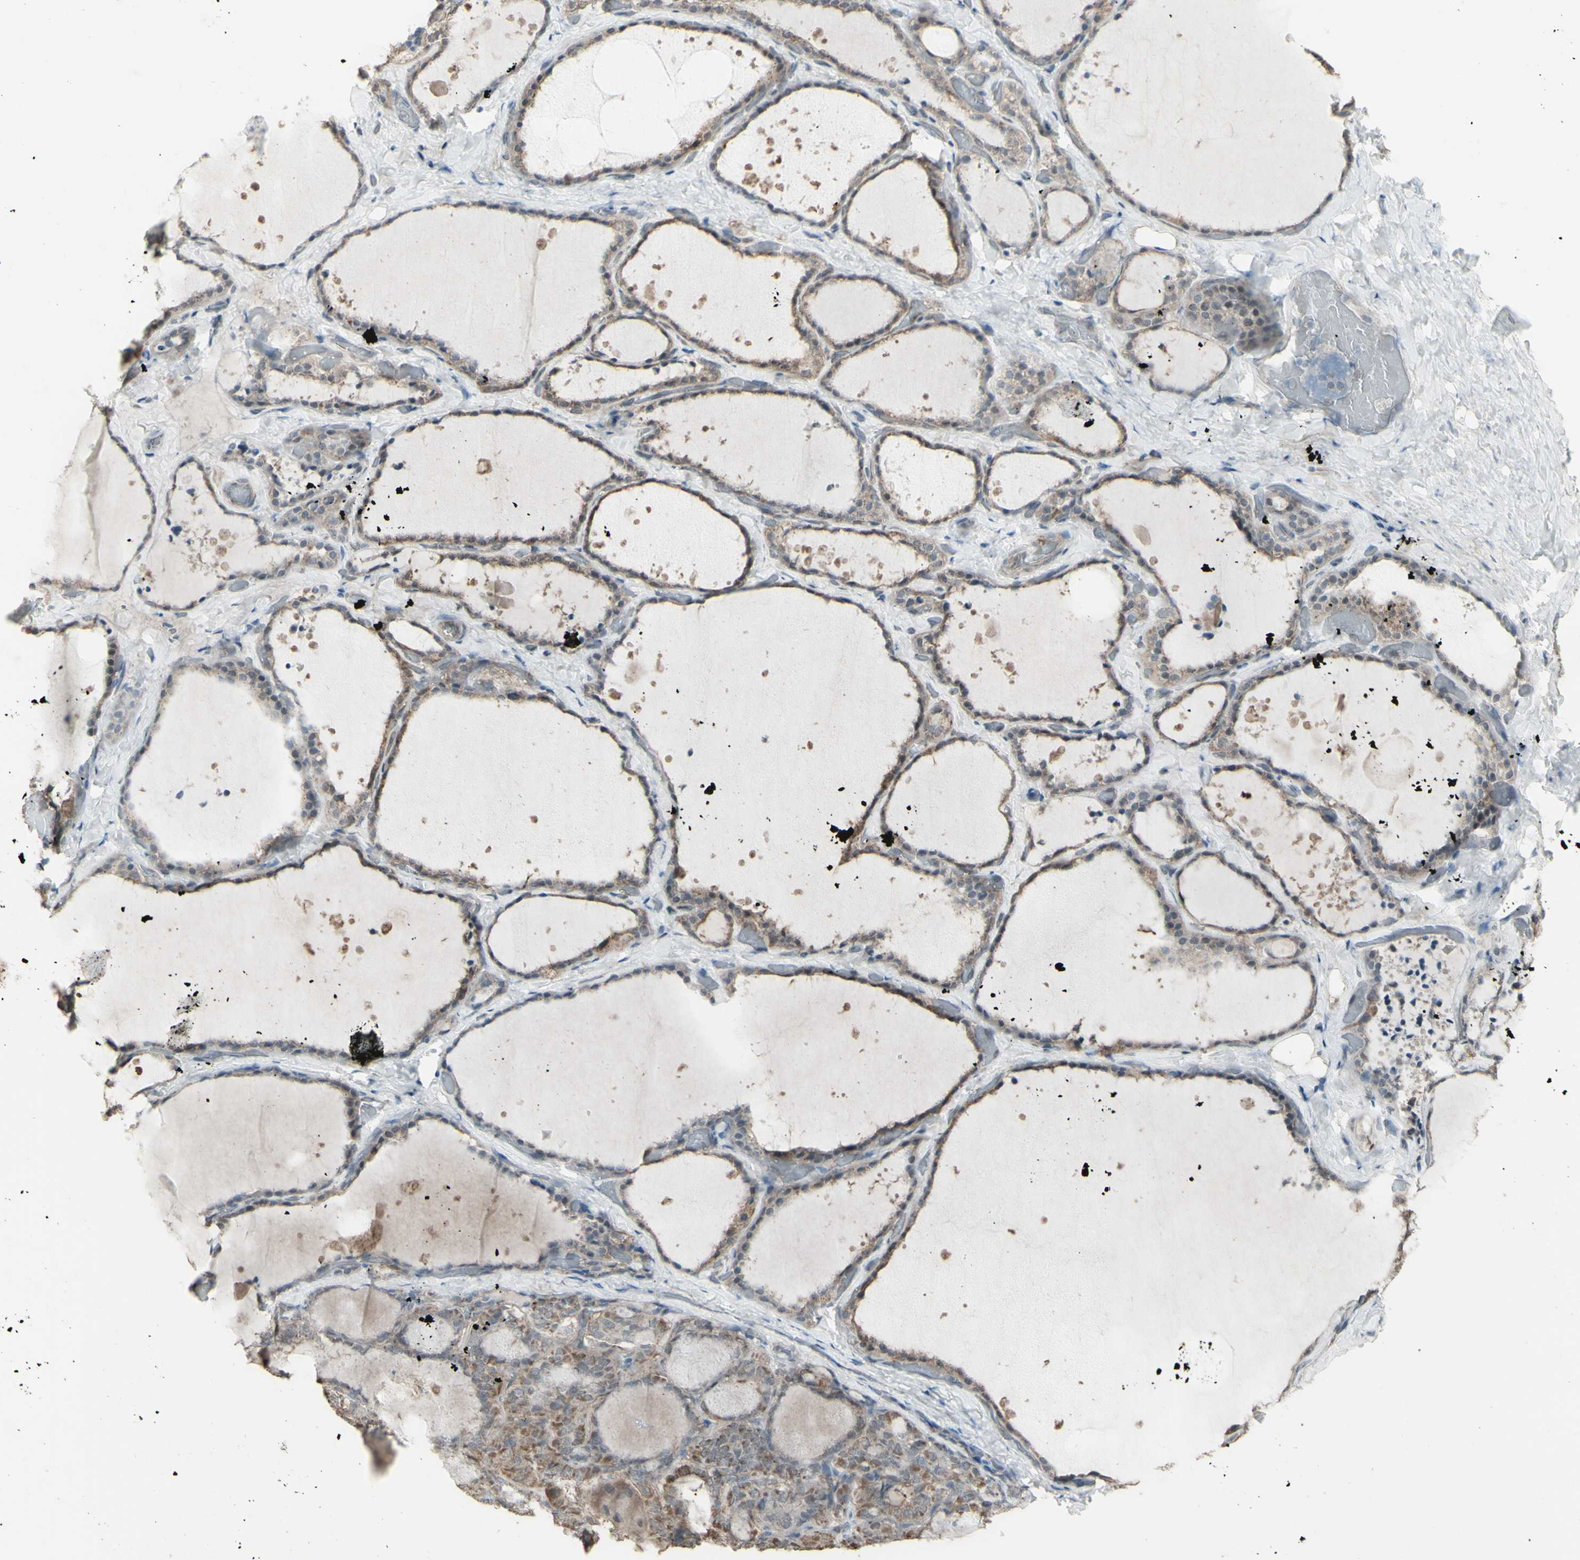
{"staining": {"intensity": "moderate", "quantity": ">75%", "location": "cytoplasmic/membranous"}, "tissue": "thyroid gland", "cell_type": "Glandular cells", "image_type": "normal", "snomed": [{"axis": "morphology", "description": "Normal tissue, NOS"}, {"axis": "topography", "description": "Thyroid gland"}], "caption": "Brown immunohistochemical staining in benign thyroid gland shows moderate cytoplasmic/membranous staining in approximately >75% of glandular cells.", "gene": "ENSG00000285526", "patient": {"sex": "female", "age": 44}}